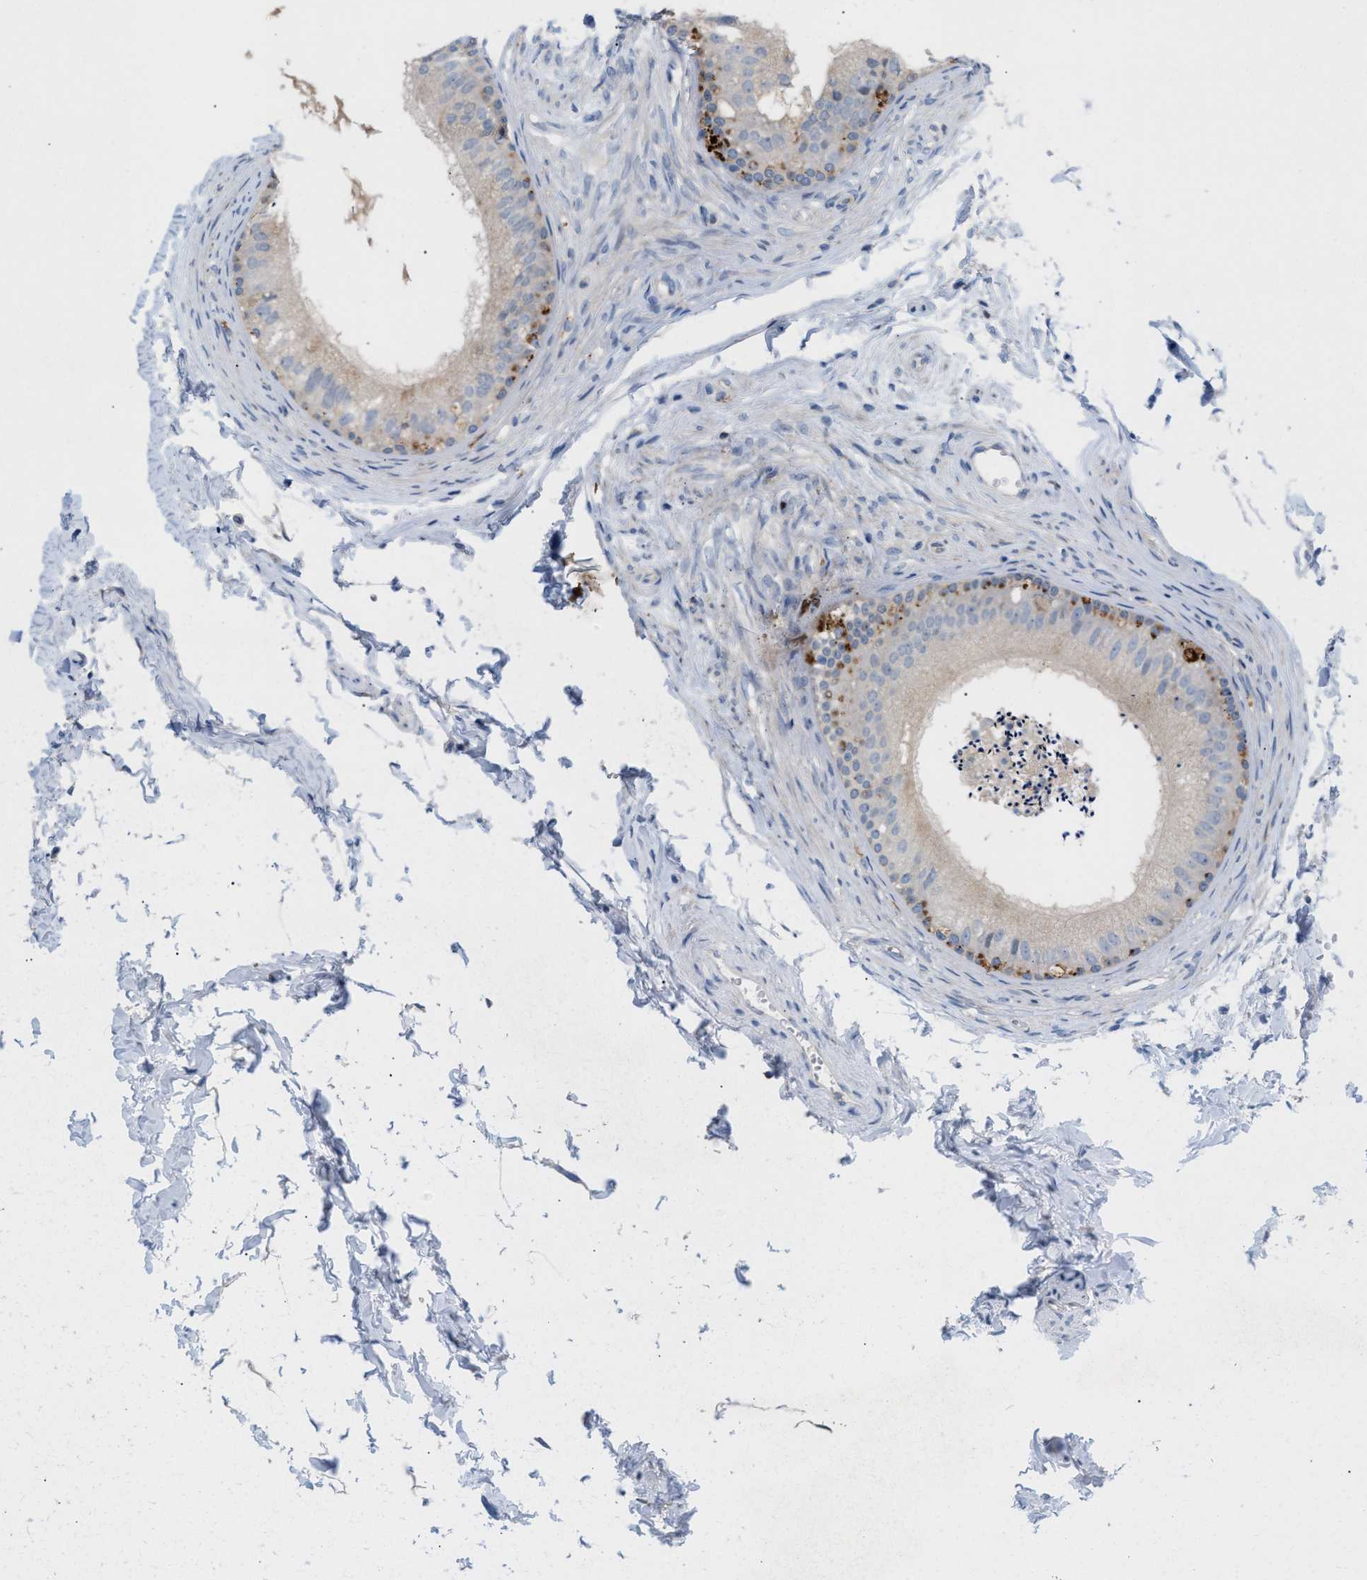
{"staining": {"intensity": "moderate", "quantity": "<25%", "location": "cytoplasmic/membranous"}, "tissue": "epididymis", "cell_type": "Glandular cells", "image_type": "normal", "snomed": [{"axis": "morphology", "description": "Normal tissue, NOS"}, {"axis": "topography", "description": "Epididymis"}], "caption": "Epididymis stained with DAB (3,3'-diaminobenzidine) immunohistochemistry reveals low levels of moderate cytoplasmic/membranous staining in about <25% of glandular cells.", "gene": "MBTD1", "patient": {"sex": "male", "age": 56}}